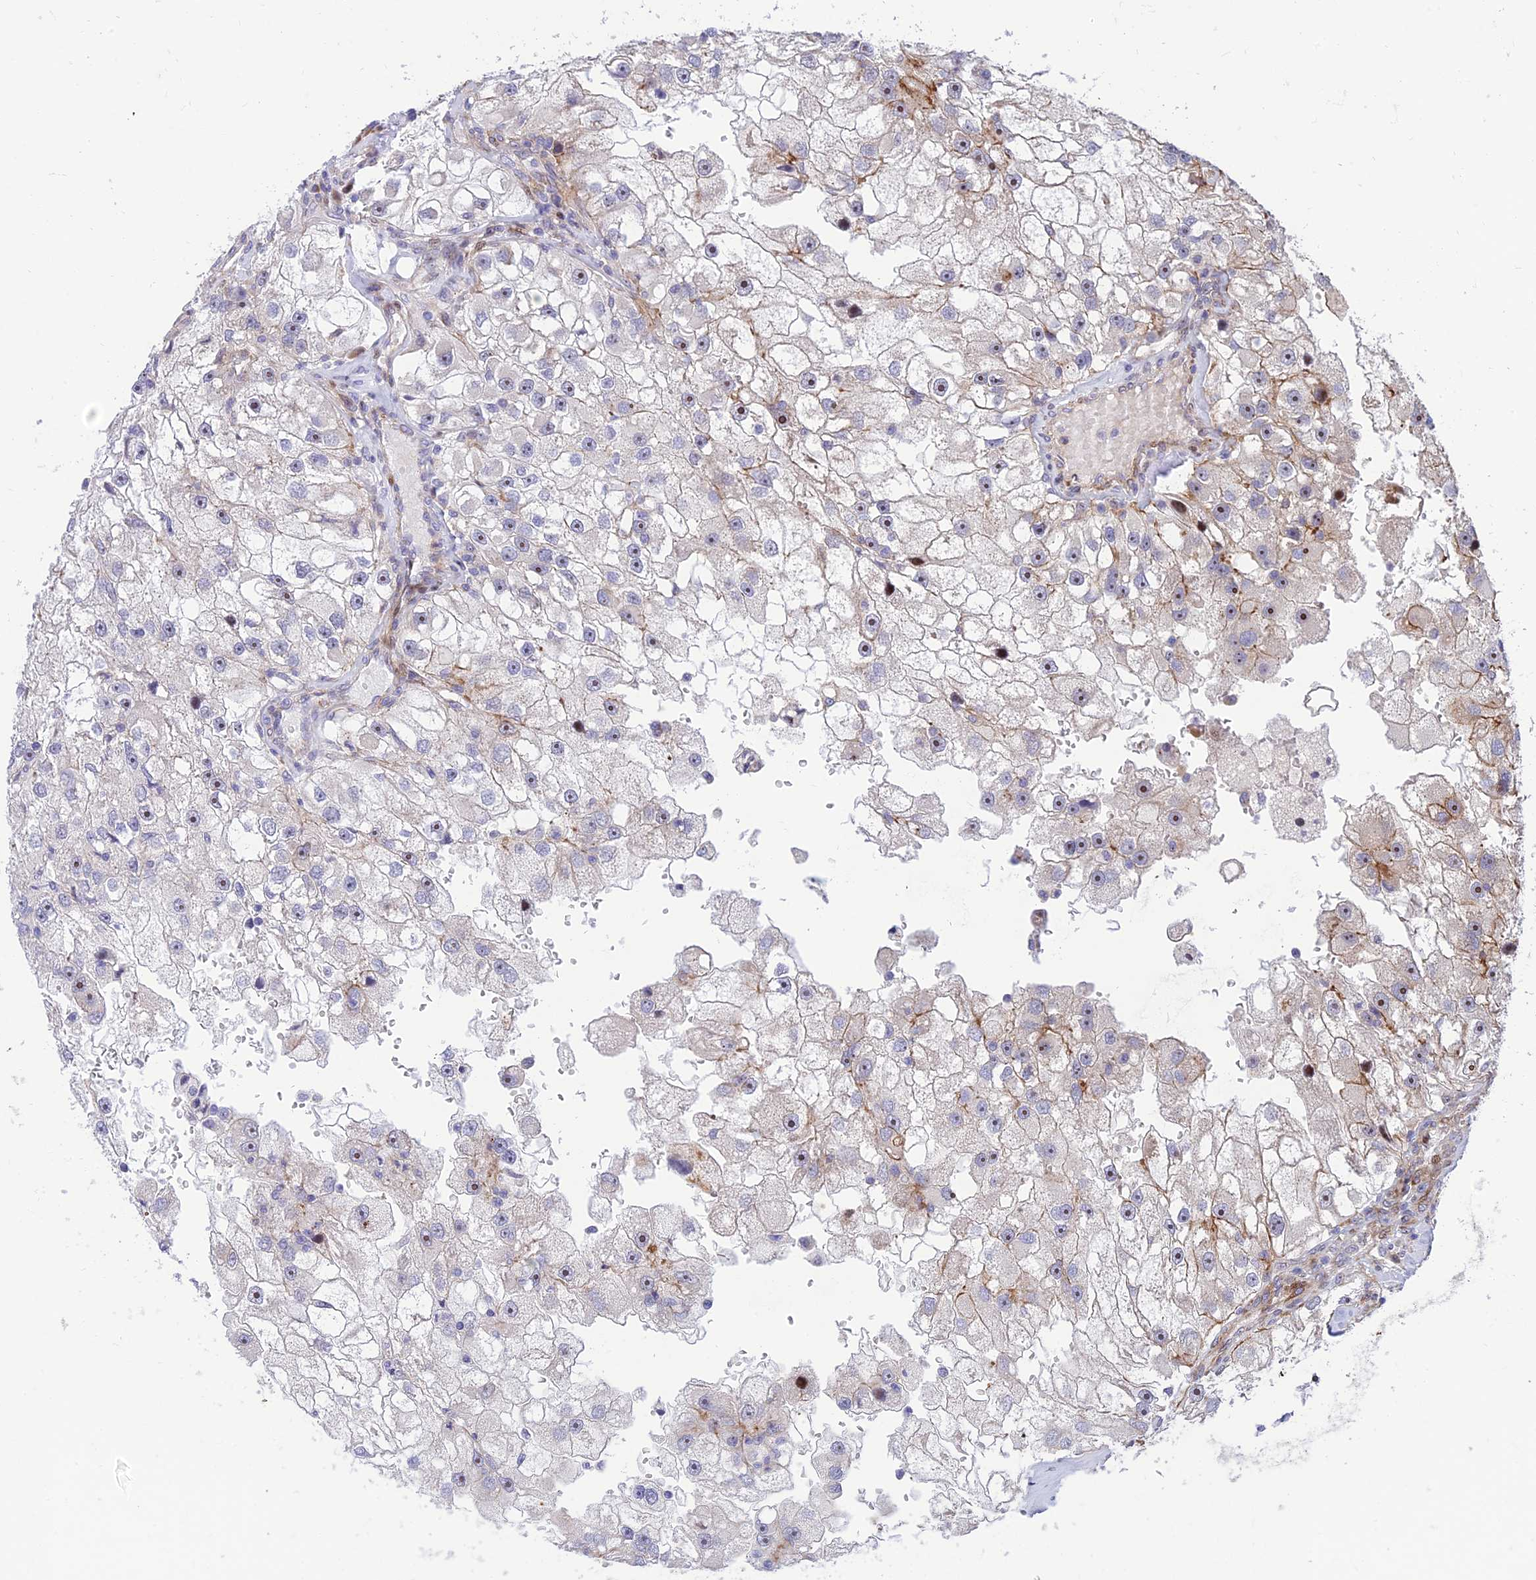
{"staining": {"intensity": "moderate", "quantity": "<25%", "location": "nuclear"}, "tissue": "renal cancer", "cell_type": "Tumor cells", "image_type": "cancer", "snomed": [{"axis": "morphology", "description": "Adenocarcinoma, NOS"}, {"axis": "topography", "description": "Kidney"}], "caption": "About <25% of tumor cells in human renal adenocarcinoma reveal moderate nuclear protein staining as visualized by brown immunohistochemical staining.", "gene": "KBTBD7", "patient": {"sex": "male", "age": 63}}